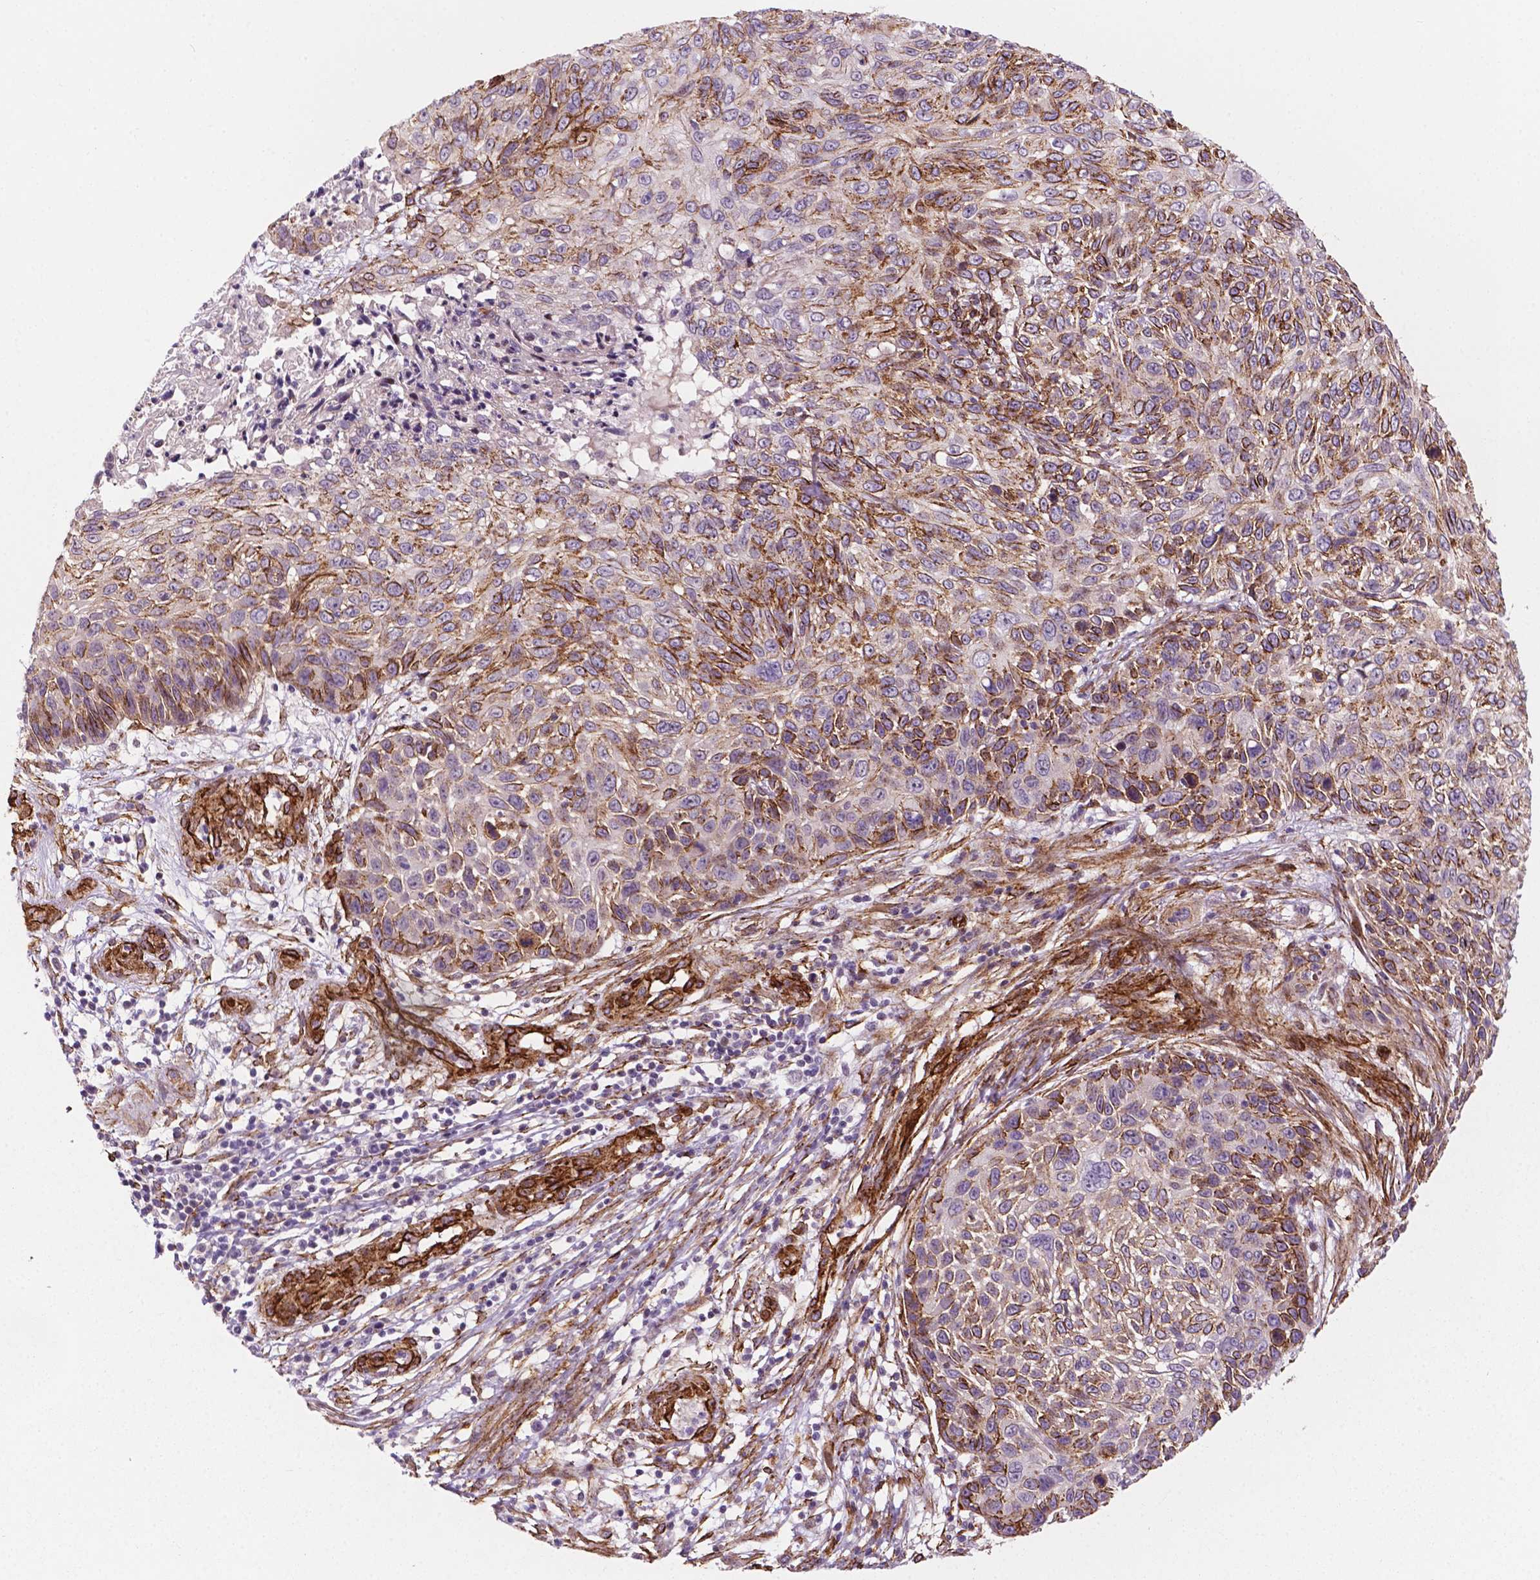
{"staining": {"intensity": "moderate", "quantity": "25%-75%", "location": "cytoplasmic/membranous"}, "tissue": "skin cancer", "cell_type": "Tumor cells", "image_type": "cancer", "snomed": [{"axis": "morphology", "description": "Squamous cell carcinoma, NOS"}, {"axis": "topography", "description": "Skin"}], "caption": "There is medium levels of moderate cytoplasmic/membranous positivity in tumor cells of squamous cell carcinoma (skin), as demonstrated by immunohistochemical staining (brown color).", "gene": "EGFL8", "patient": {"sex": "male", "age": 92}}